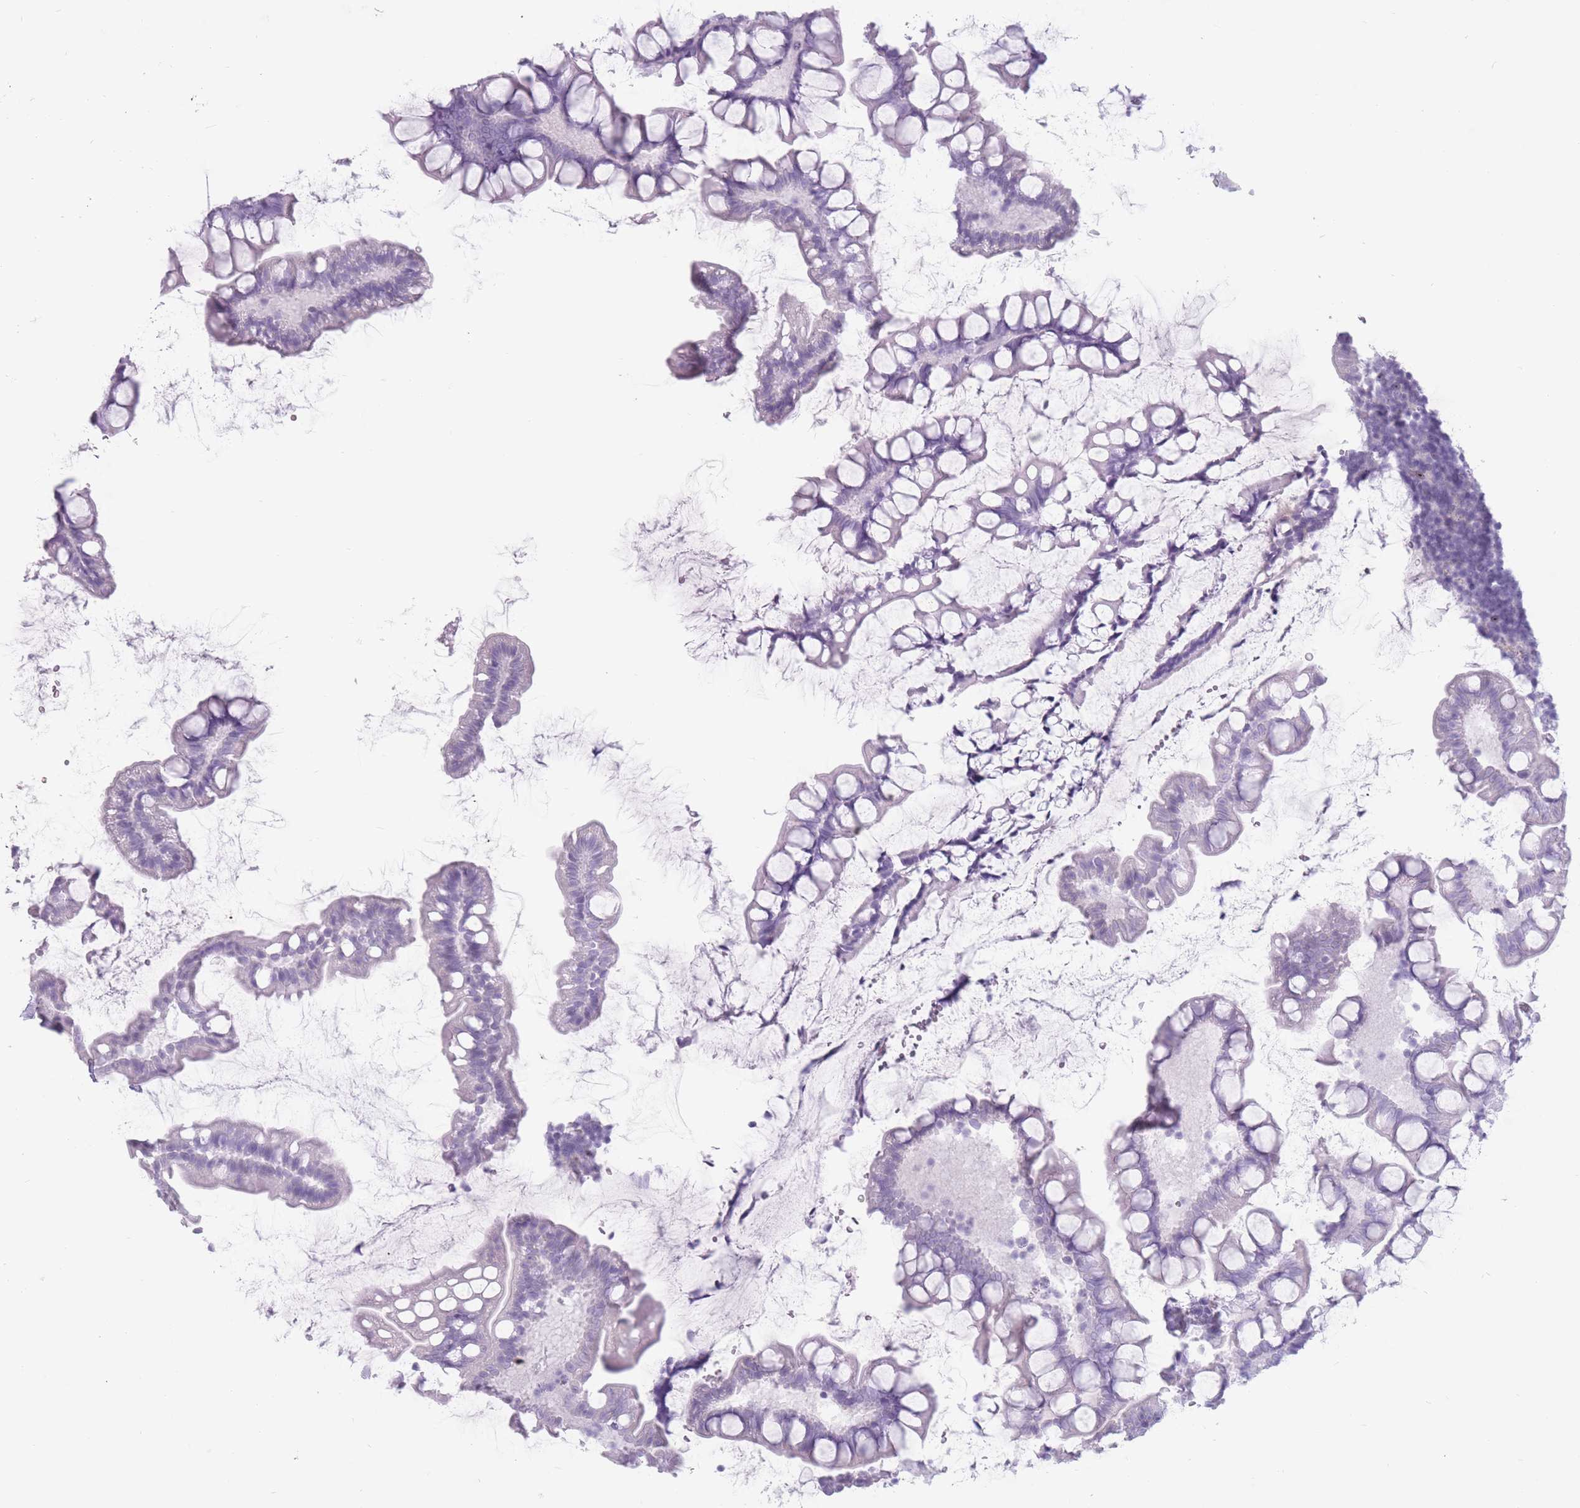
{"staining": {"intensity": "negative", "quantity": "none", "location": "none"}, "tissue": "small intestine", "cell_type": "Glandular cells", "image_type": "normal", "snomed": [{"axis": "morphology", "description": "Normal tissue, NOS"}, {"axis": "topography", "description": "Small intestine"}], "caption": "High power microscopy micrograph of an IHC micrograph of benign small intestine, revealing no significant positivity in glandular cells.", "gene": "PNMA3", "patient": {"sex": "male", "age": 70}}